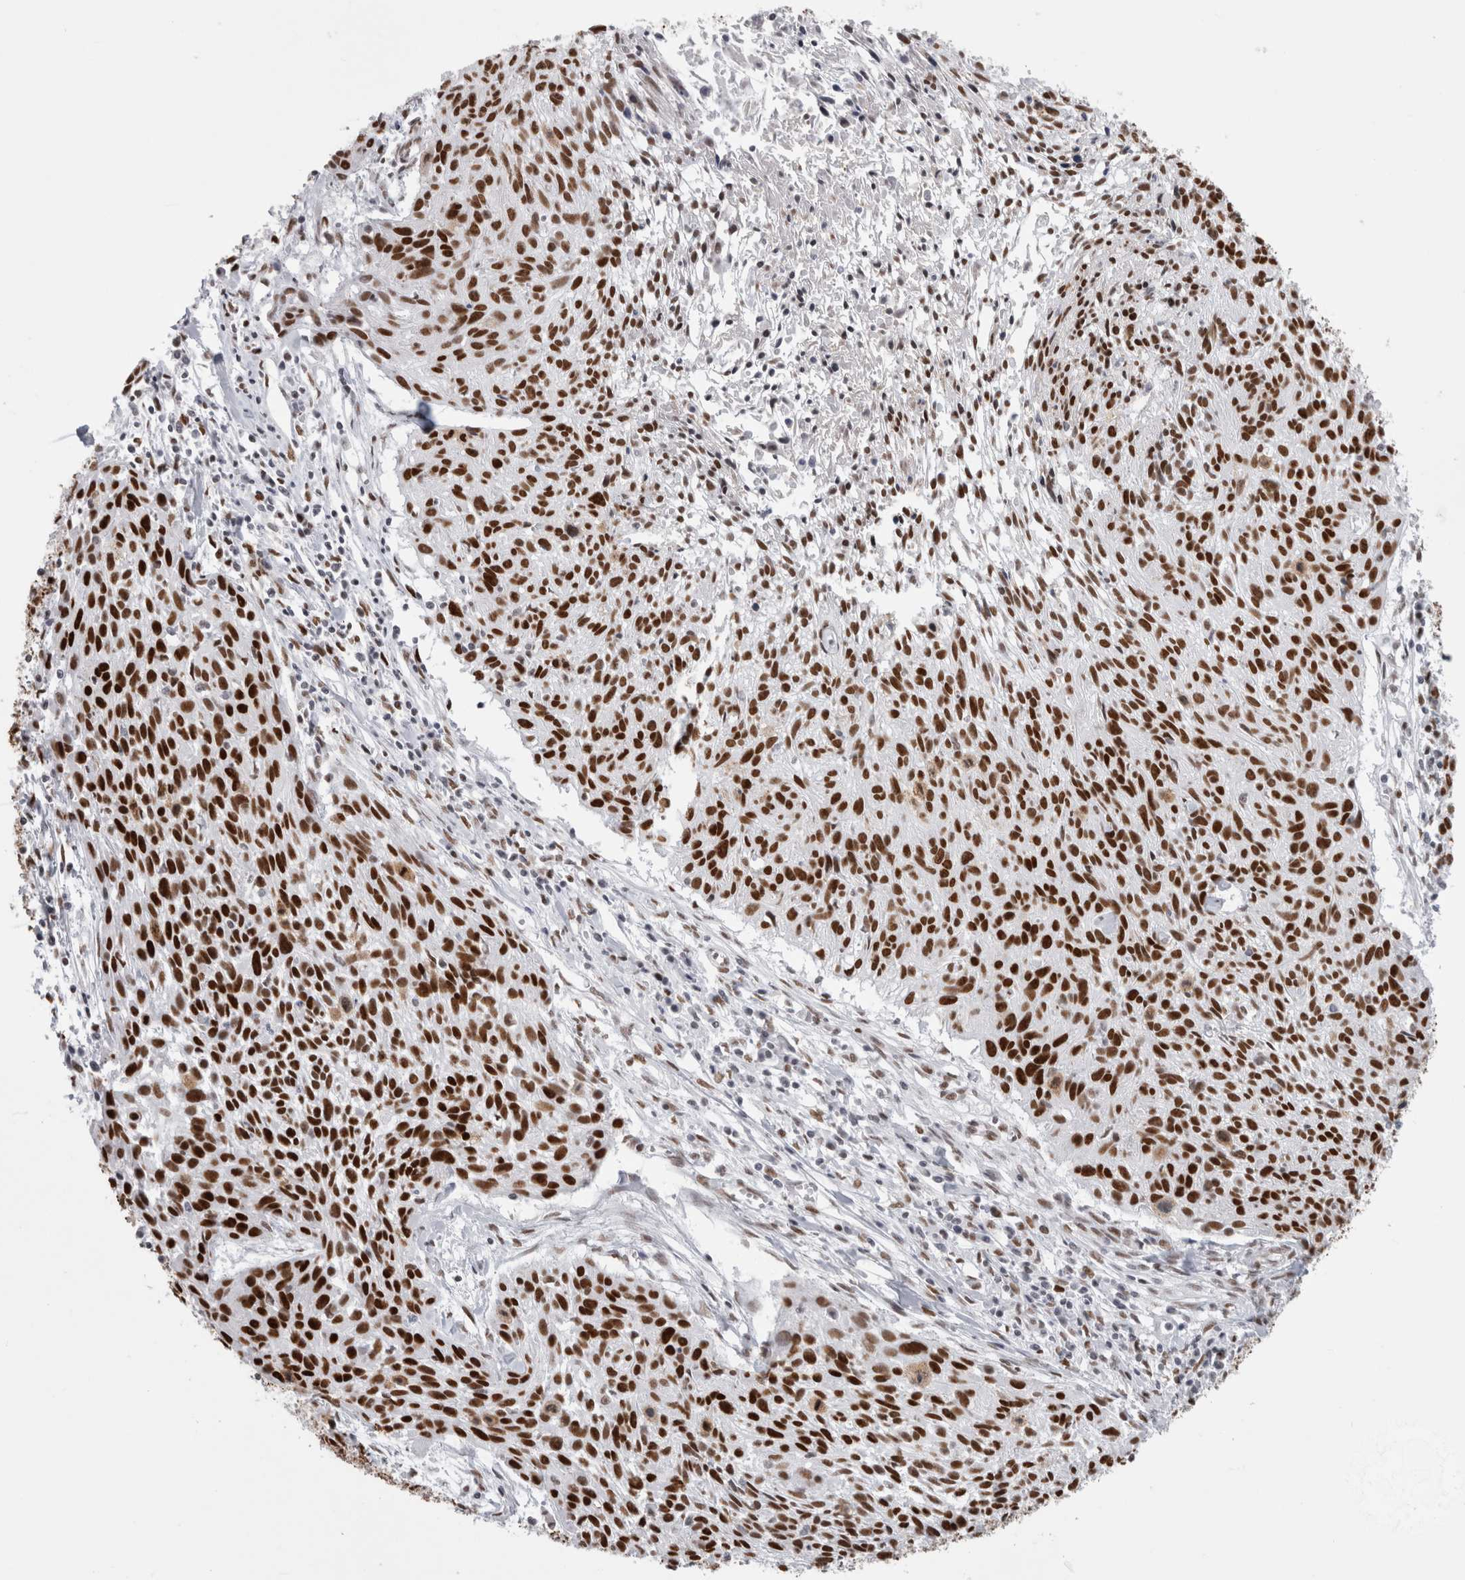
{"staining": {"intensity": "strong", "quantity": ">75%", "location": "nuclear"}, "tissue": "cervical cancer", "cell_type": "Tumor cells", "image_type": "cancer", "snomed": [{"axis": "morphology", "description": "Squamous cell carcinoma, NOS"}, {"axis": "topography", "description": "Cervix"}], "caption": "A brown stain labels strong nuclear positivity of a protein in human cervical cancer tumor cells. The staining was performed using DAB (3,3'-diaminobenzidine) to visualize the protein expression in brown, while the nuclei were stained in blue with hematoxylin (Magnification: 20x).", "gene": "SMARCC1", "patient": {"sex": "female", "age": 51}}